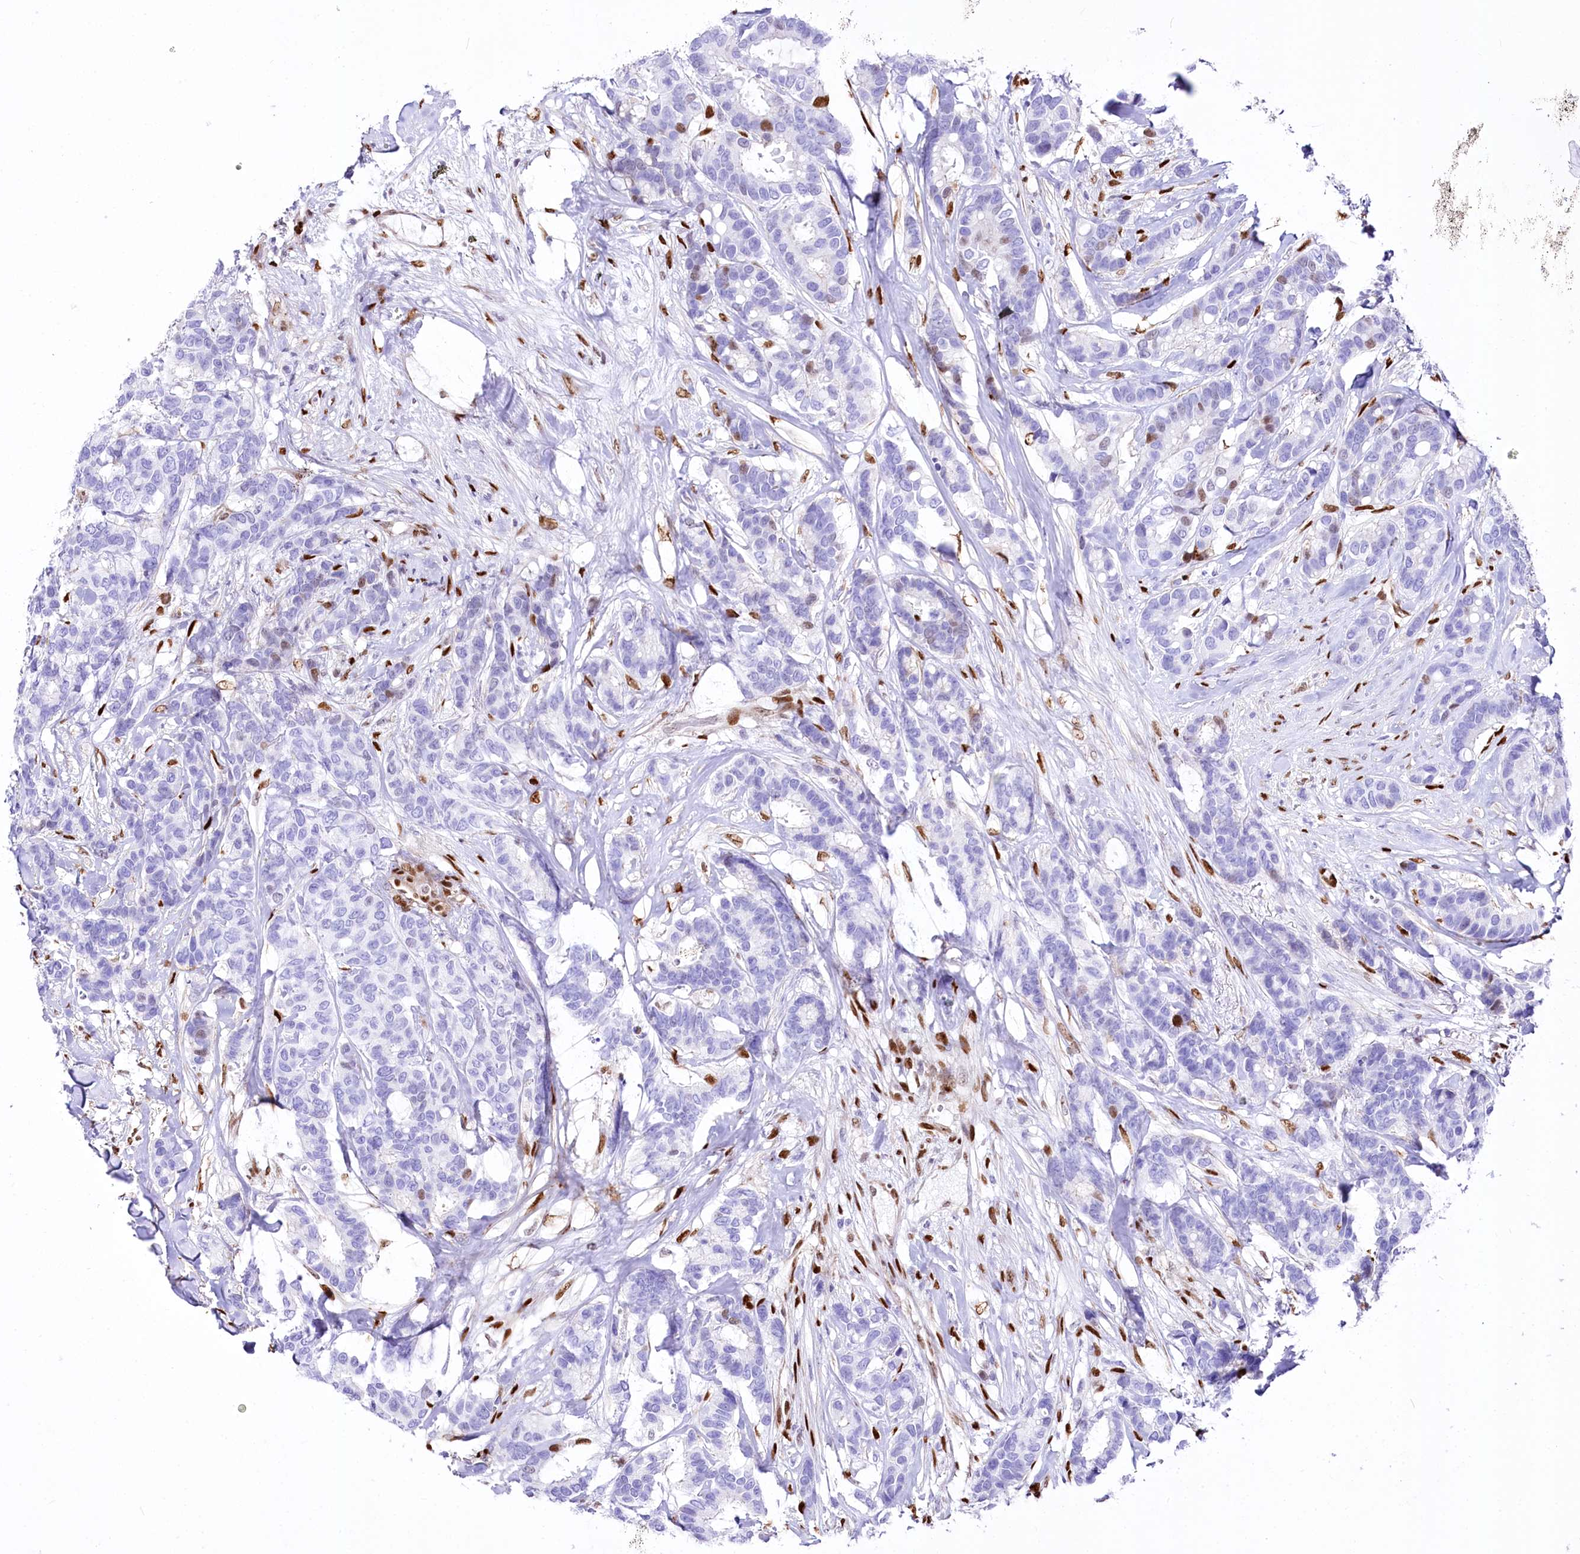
{"staining": {"intensity": "negative", "quantity": "none", "location": "none"}, "tissue": "breast cancer", "cell_type": "Tumor cells", "image_type": "cancer", "snomed": [{"axis": "morphology", "description": "Duct carcinoma"}, {"axis": "topography", "description": "Breast"}], "caption": "Immunohistochemistry of human breast invasive ductal carcinoma displays no positivity in tumor cells.", "gene": "PTMS", "patient": {"sex": "female", "age": 87}}